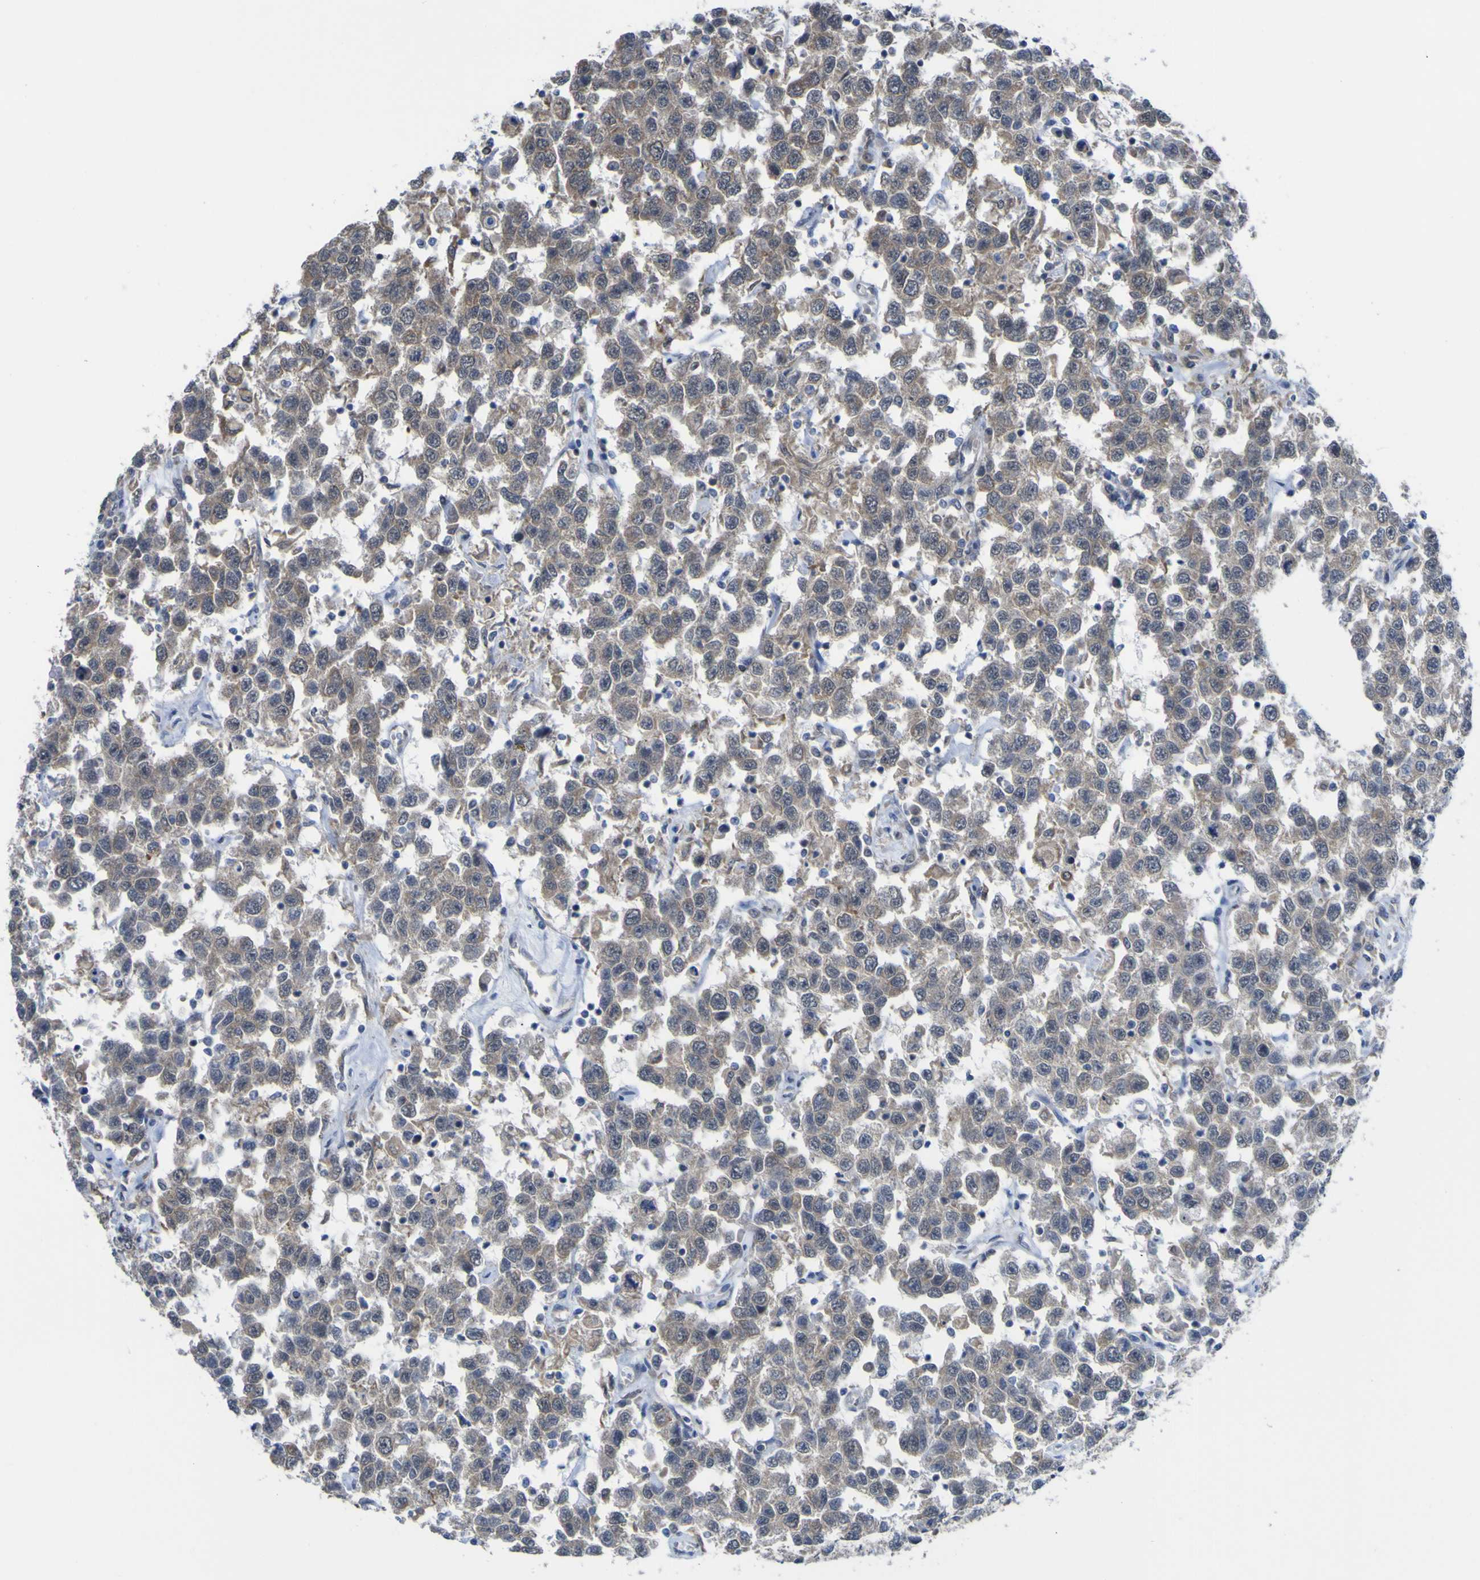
{"staining": {"intensity": "weak", "quantity": "25%-75%", "location": "cytoplasmic/membranous"}, "tissue": "testis cancer", "cell_type": "Tumor cells", "image_type": "cancer", "snomed": [{"axis": "morphology", "description": "Seminoma, NOS"}, {"axis": "topography", "description": "Testis"}], "caption": "IHC of testis seminoma displays low levels of weak cytoplasmic/membranous expression in approximately 25%-75% of tumor cells. (brown staining indicates protein expression, while blue staining denotes nuclei).", "gene": "TNFRSF11A", "patient": {"sex": "male", "age": 41}}